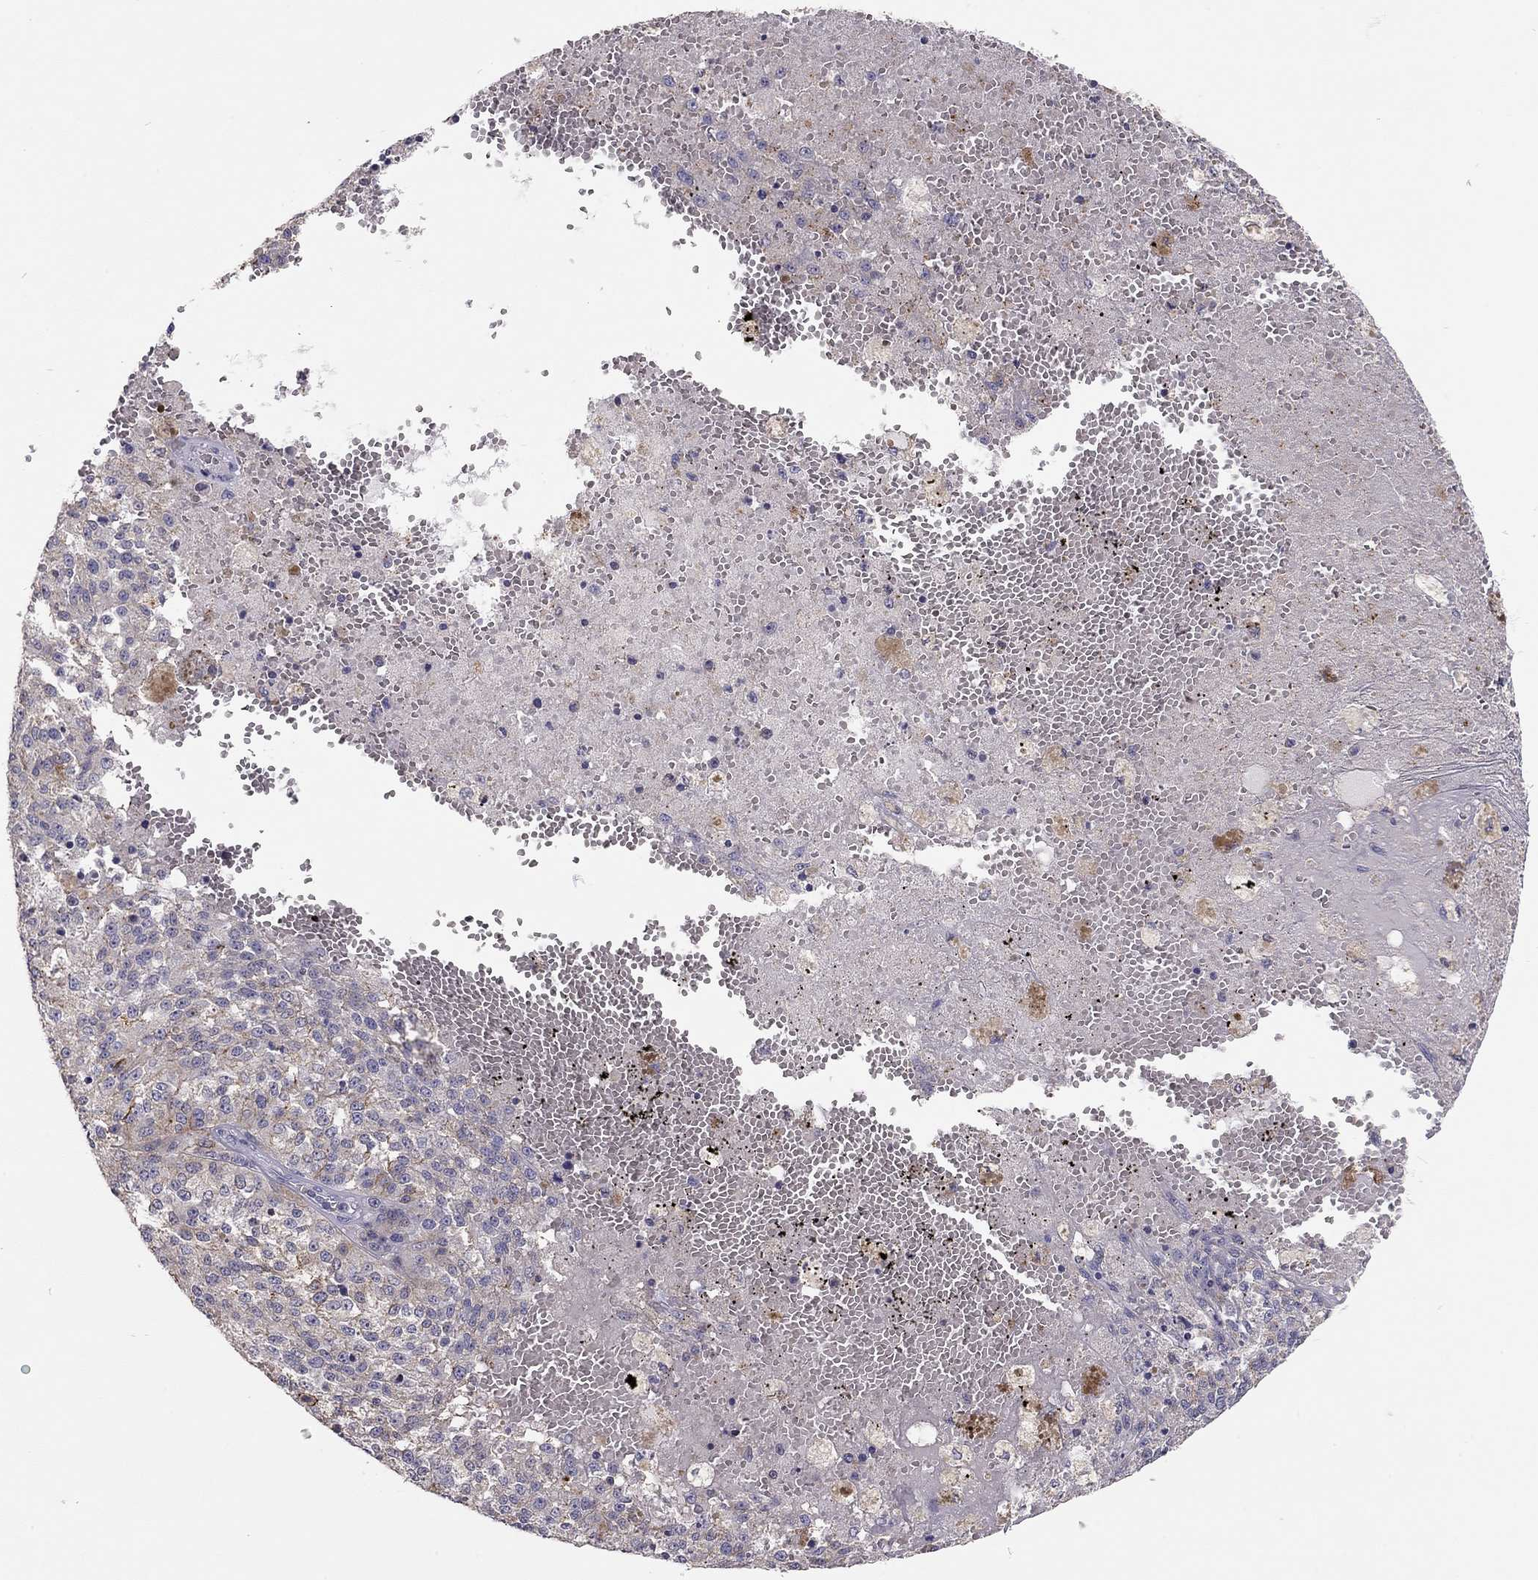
{"staining": {"intensity": "strong", "quantity": "<25%", "location": "cytoplasmic/membranous"}, "tissue": "melanoma", "cell_type": "Tumor cells", "image_type": "cancer", "snomed": [{"axis": "morphology", "description": "Malignant melanoma, Metastatic site"}, {"axis": "topography", "description": "Lymph node"}], "caption": "Protein expression analysis of human malignant melanoma (metastatic site) reveals strong cytoplasmic/membranous positivity in about <25% of tumor cells.", "gene": "SCARB1", "patient": {"sex": "female", "age": 64}}